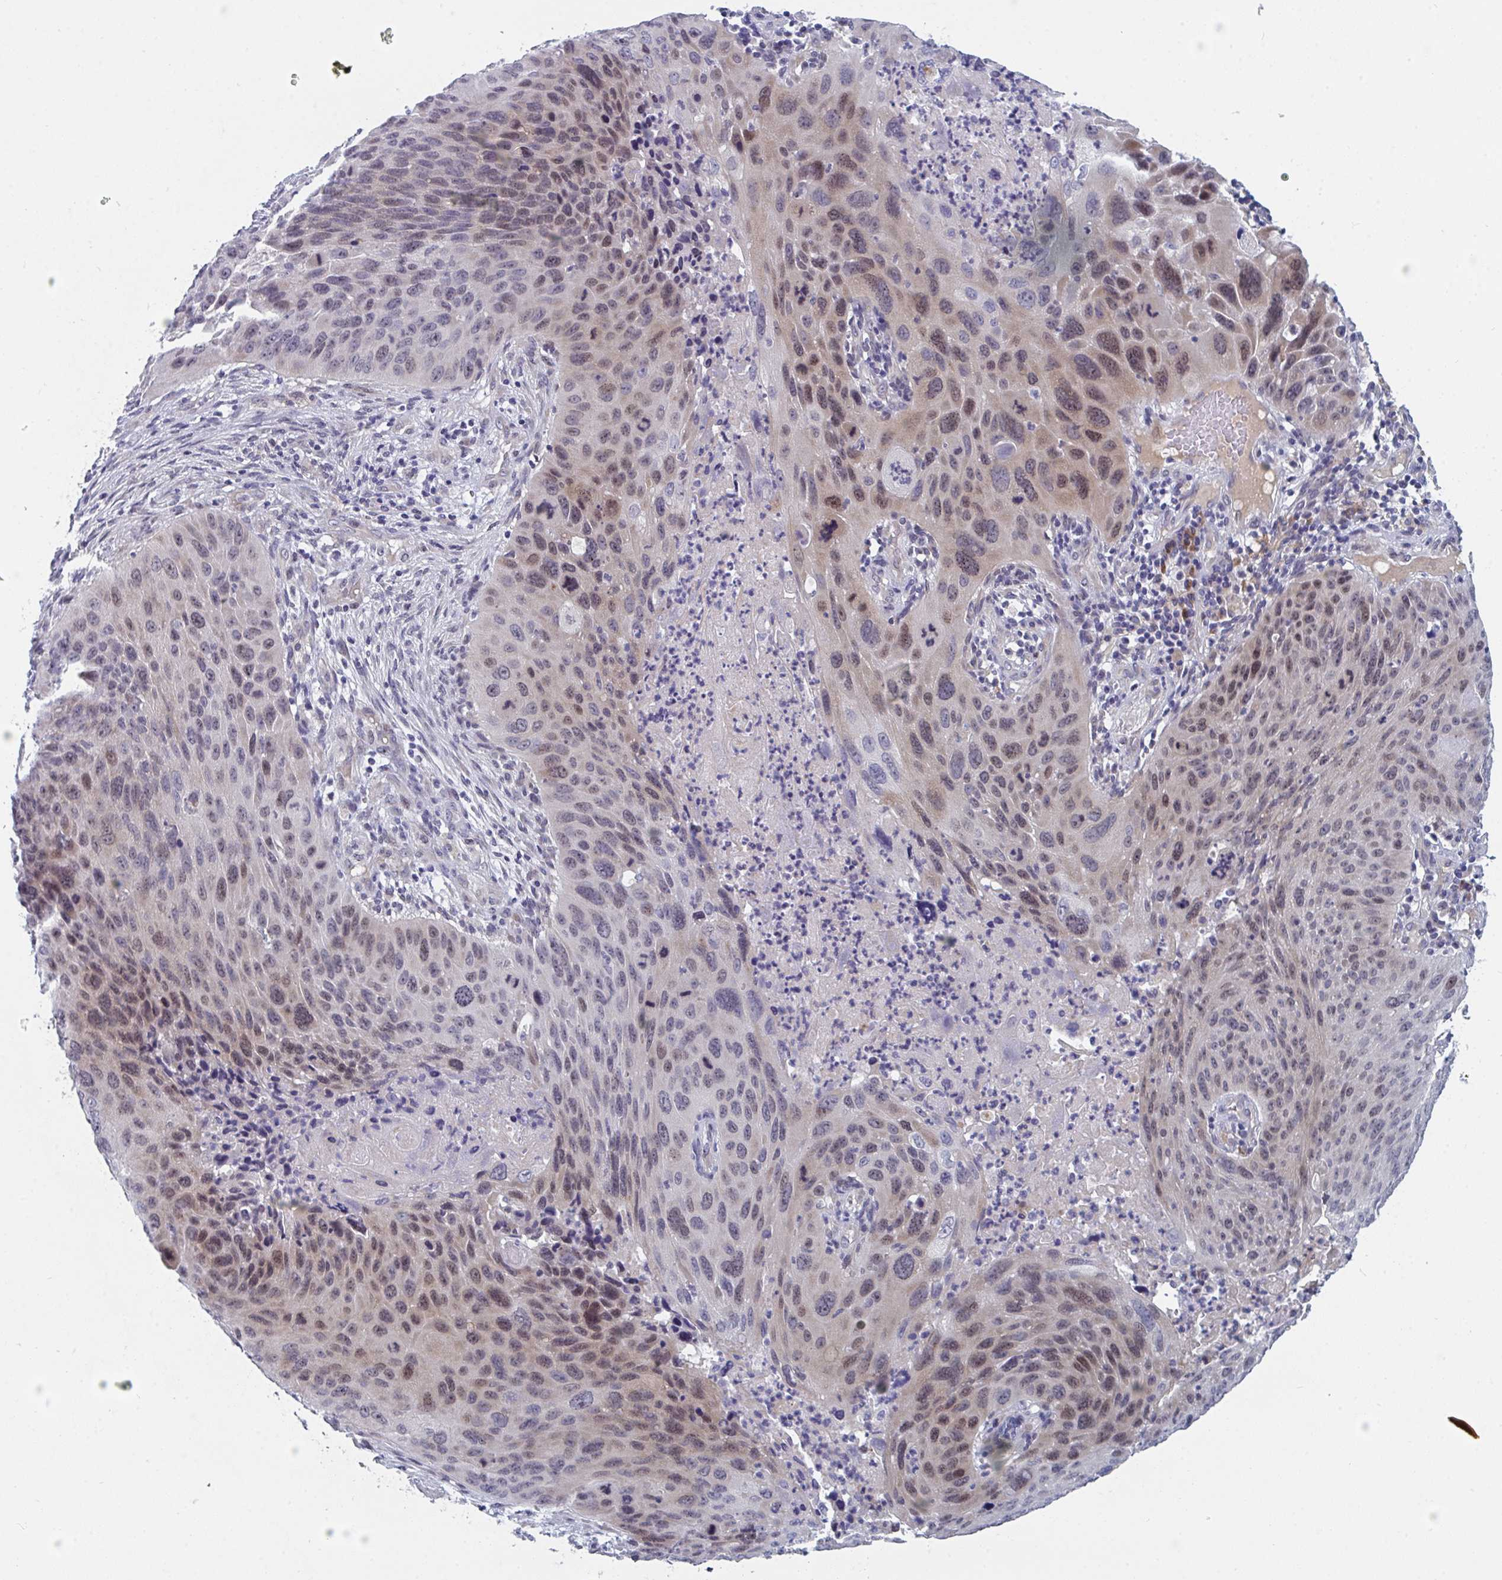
{"staining": {"intensity": "moderate", "quantity": "25%-75%", "location": "nuclear"}, "tissue": "lung cancer", "cell_type": "Tumor cells", "image_type": "cancer", "snomed": [{"axis": "morphology", "description": "Squamous cell carcinoma, NOS"}, {"axis": "topography", "description": "Lung"}], "caption": "A brown stain highlights moderate nuclear positivity of a protein in human squamous cell carcinoma (lung) tumor cells.", "gene": "CENPT", "patient": {"sex": "male", "age": 63}}